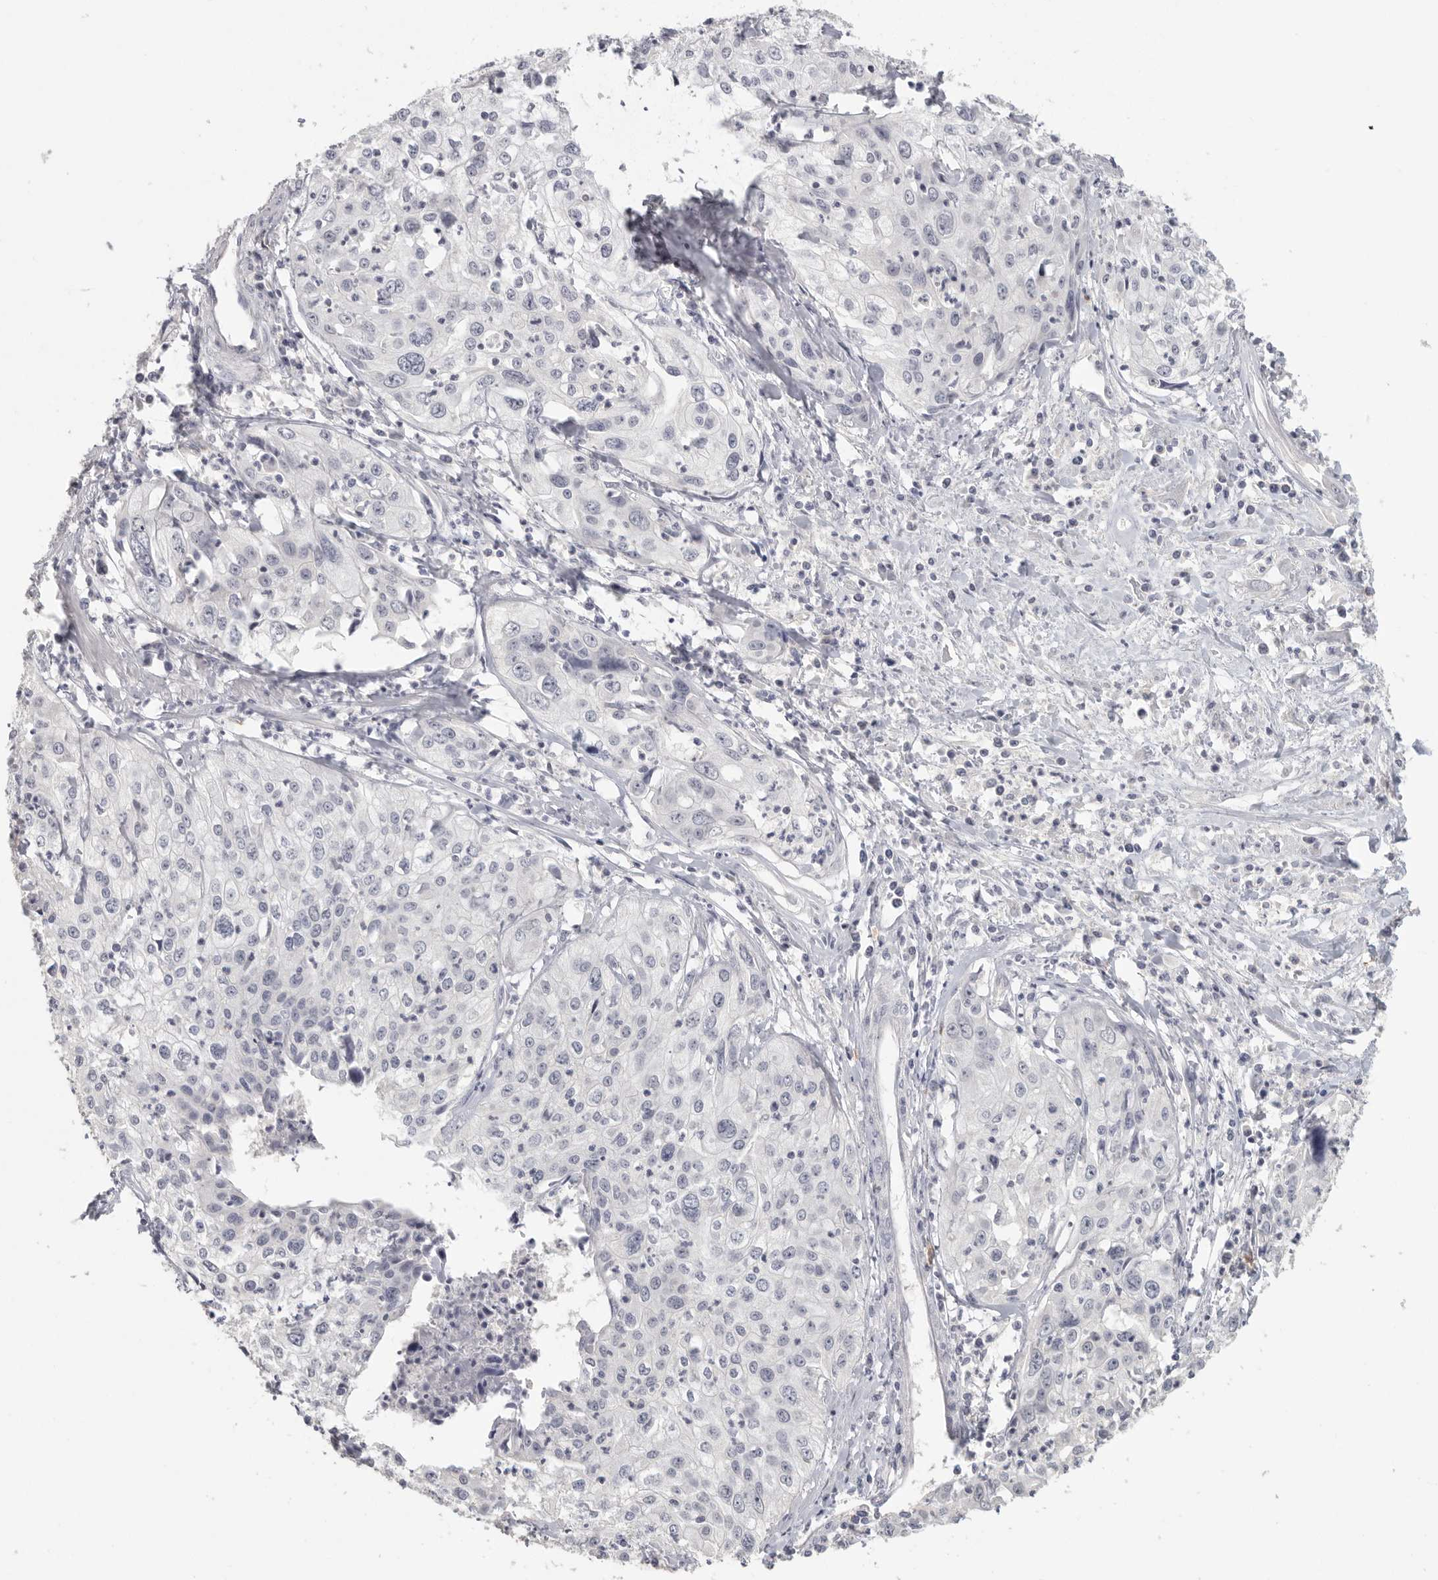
{"staining": {"intensity": "negative", "quantity": "none", "location": "none"}, "tissue": "cervical cancer", "cell_type": "Tumor cells", "image_type": "cancer", "snomed": [{"axis": "morphology", "description": "Squamous cell carcinoma, NOS"}, {"axis": "topography", "description": "Cervix"}], "caption": "A photomicrograph of cervical cancer stained for a protein displays no brown staining in tumor cells. Brightfield microscopy of IHC stained with DAB (3,3'-diaminobenzidine) (brown) and hematoxylin (blue), captured at high magnification.", "gene": "DNAJC11", "patient": {"sex": "female", "age": 31}}